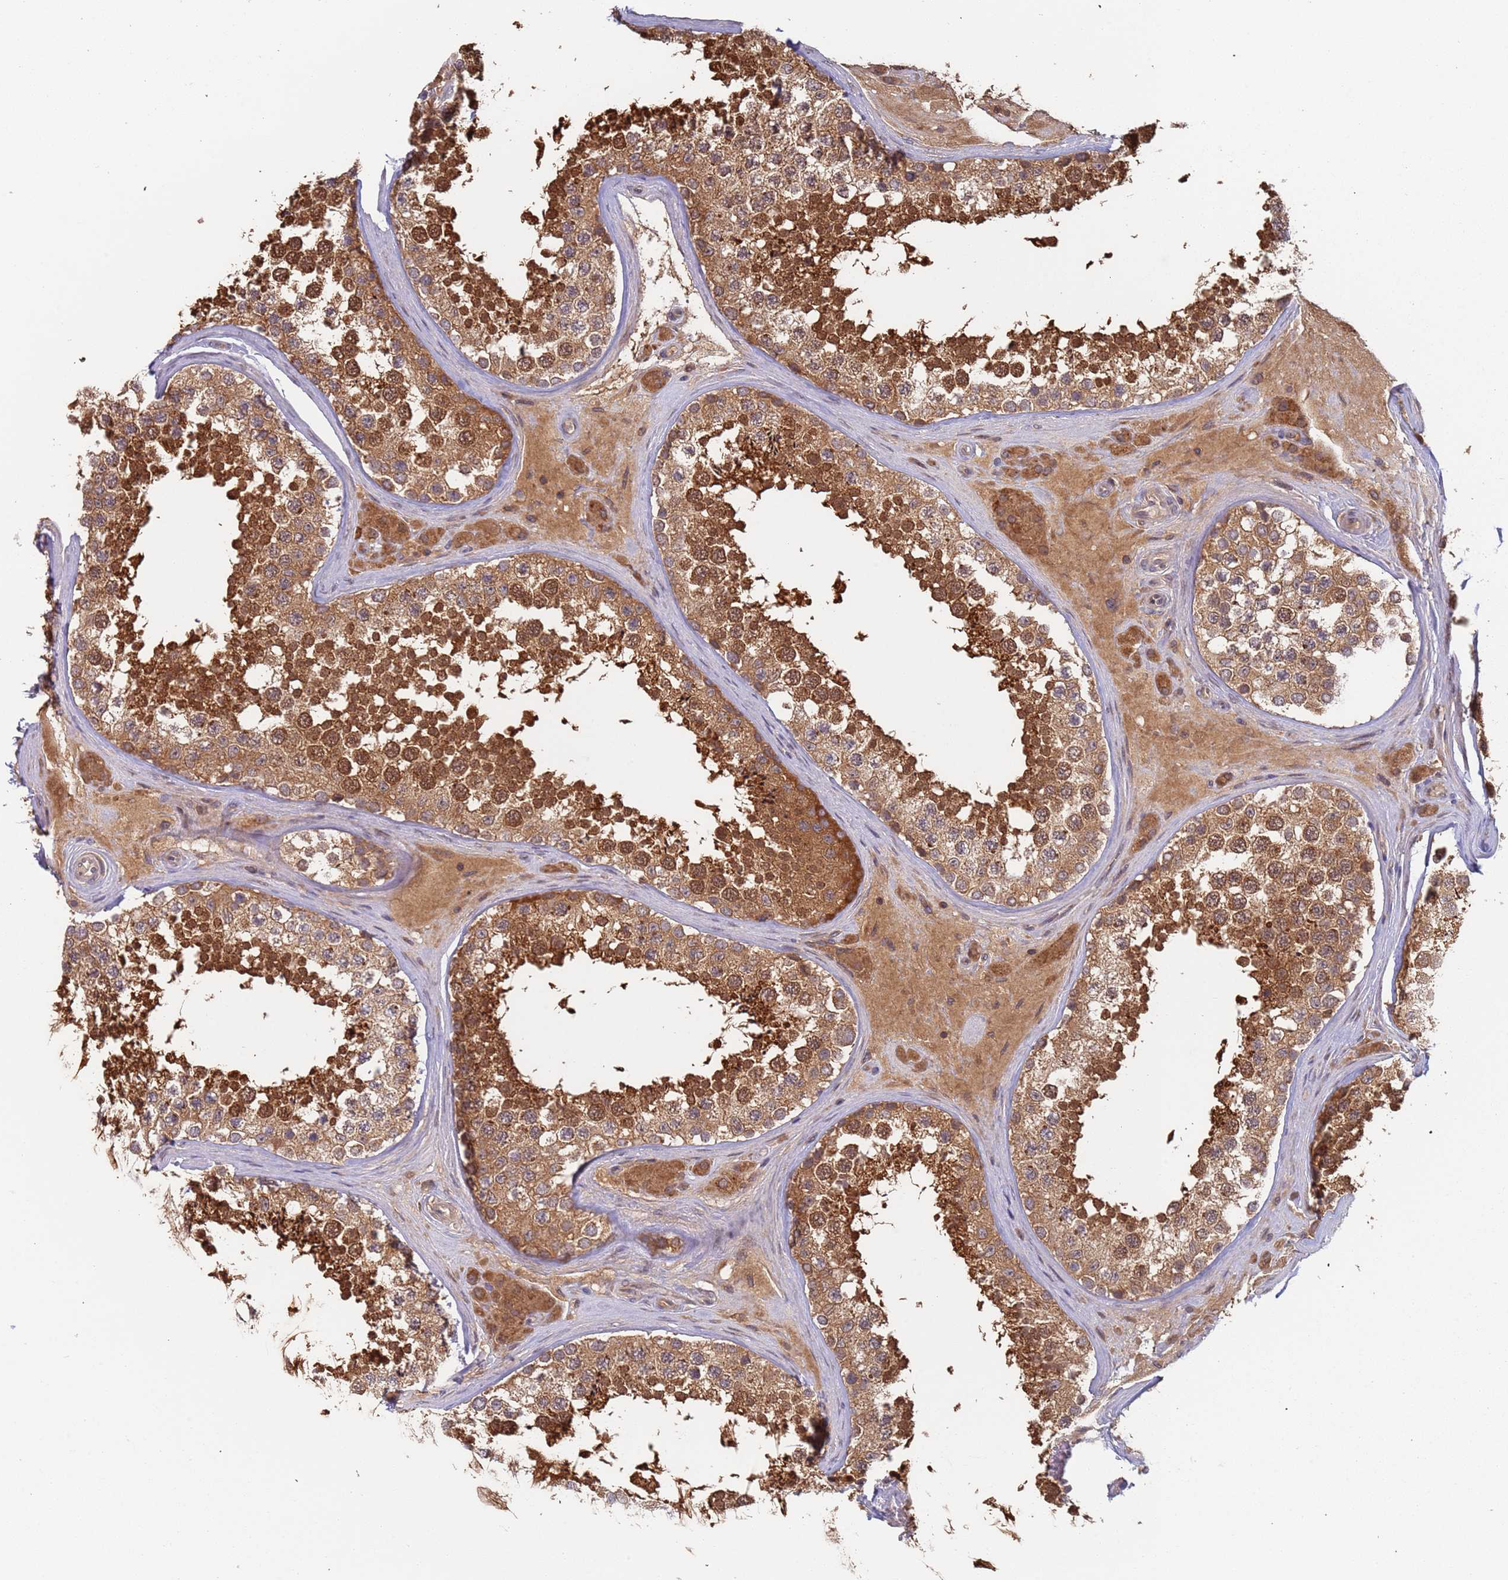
{"staining": {"intensity": "strong", "quantity": ">75%", "location": "cytoplasmic/membranous"}, "tissue": "testis", "cell_type": "Cells in seminiferous ducts", "image_type": "normal", "snomed": [{"axis": "morphology", "description": "Normal tissue, NOS"}, {"axis": "topography", "description": "Testis"}], "caption": "Strong cytoplasmic/membranous staining for a protein is present in approximately >75% of cells in seminiferous ducts of unremarkable testis using immunohistochemistry.", "gene": "OR5A2", "patient": {"sex": "male", "age": 46}}